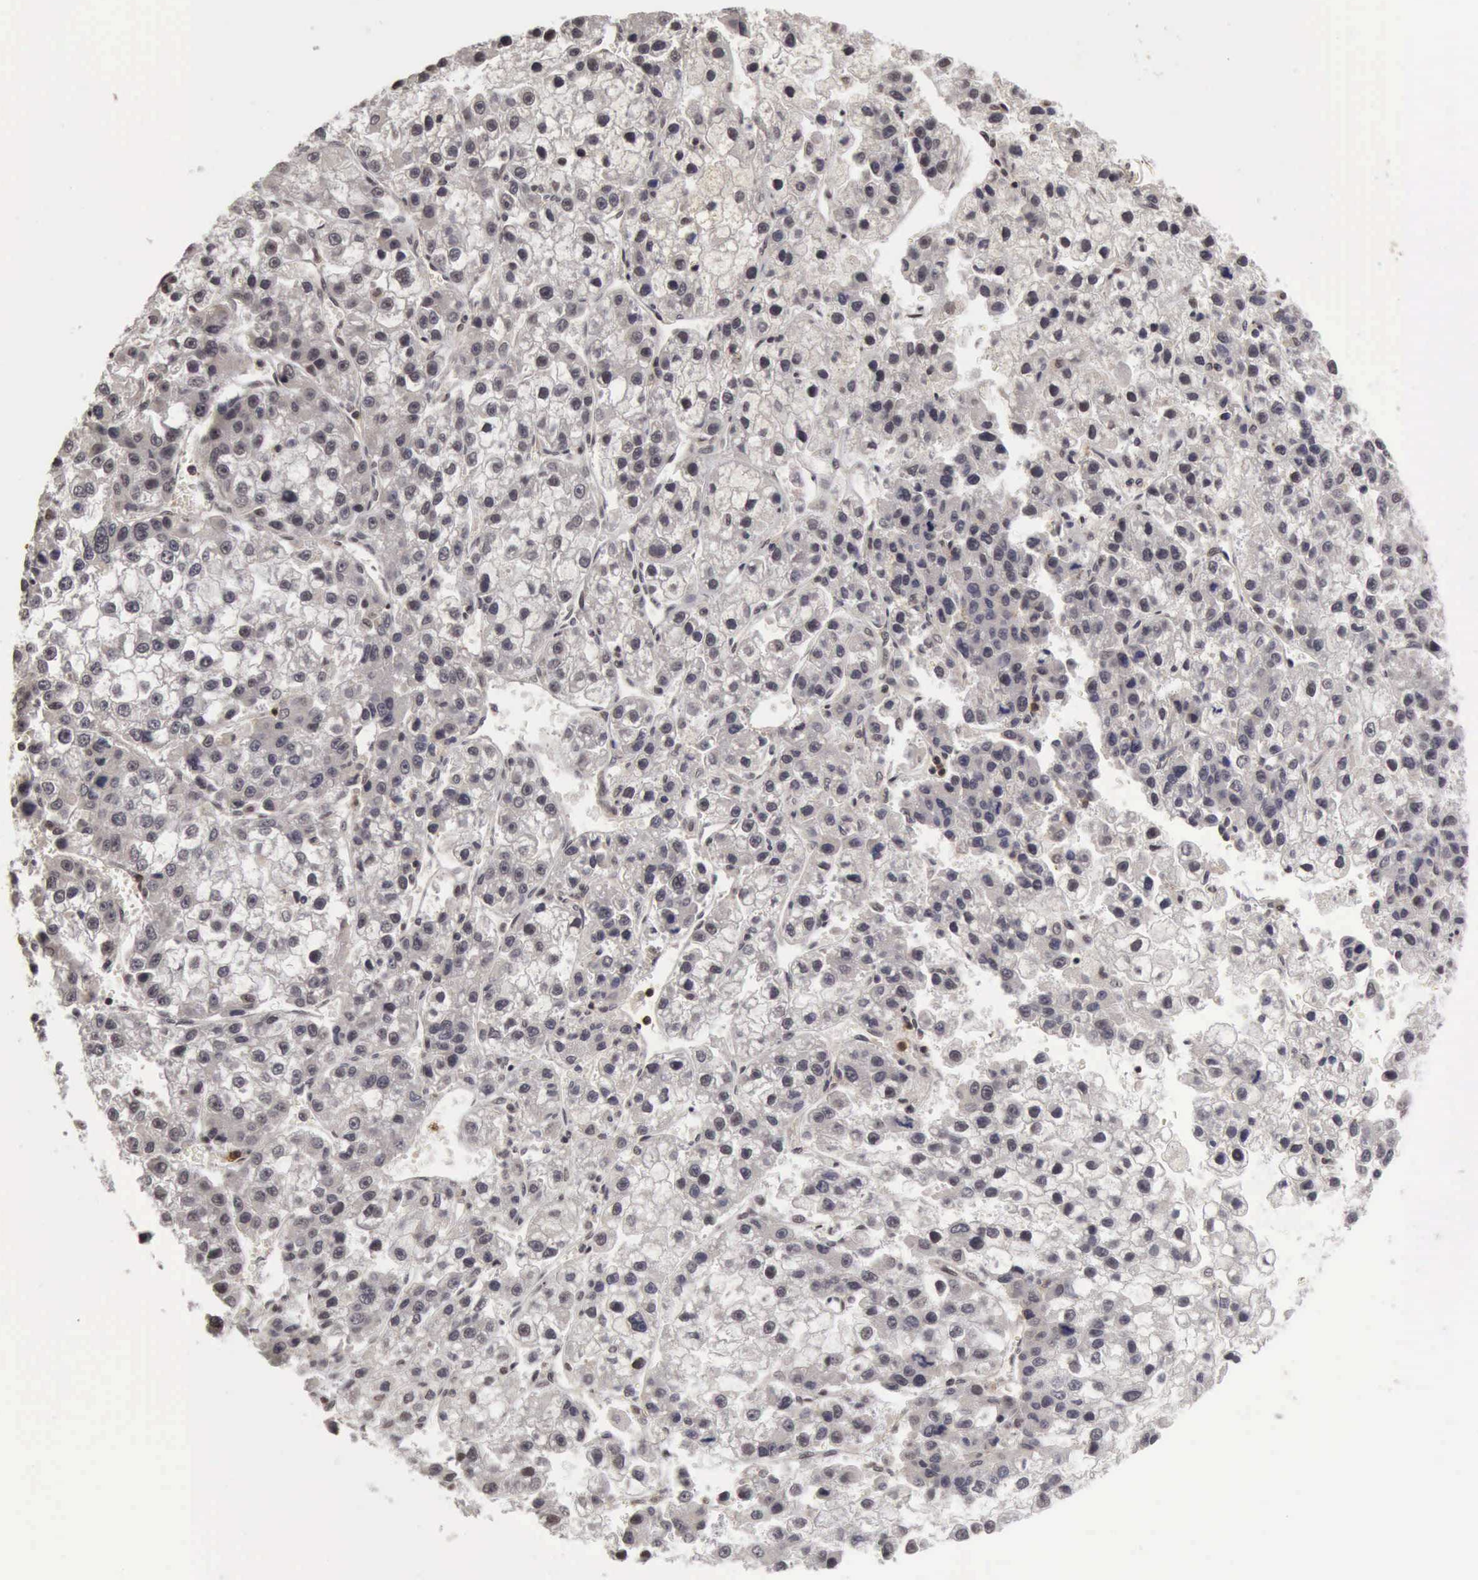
{"staining": {"intensity": "negative", "quantity": "none", "location": "none"}, "tissue": "liver cancer", "cell_type": "Tumor cells", "image_type": "cancer", "snomed": [{"axis": "morphology", "description": "Carcinoma, Hepatocellular, NOS"}, {"axis": "topography", "description": "Liver"}], "caption": "Tumor cells are negative for brown protein staining in liver cancer.", "gene": "CDKN2A", "patient": {"sex": "female", "age": 66}}